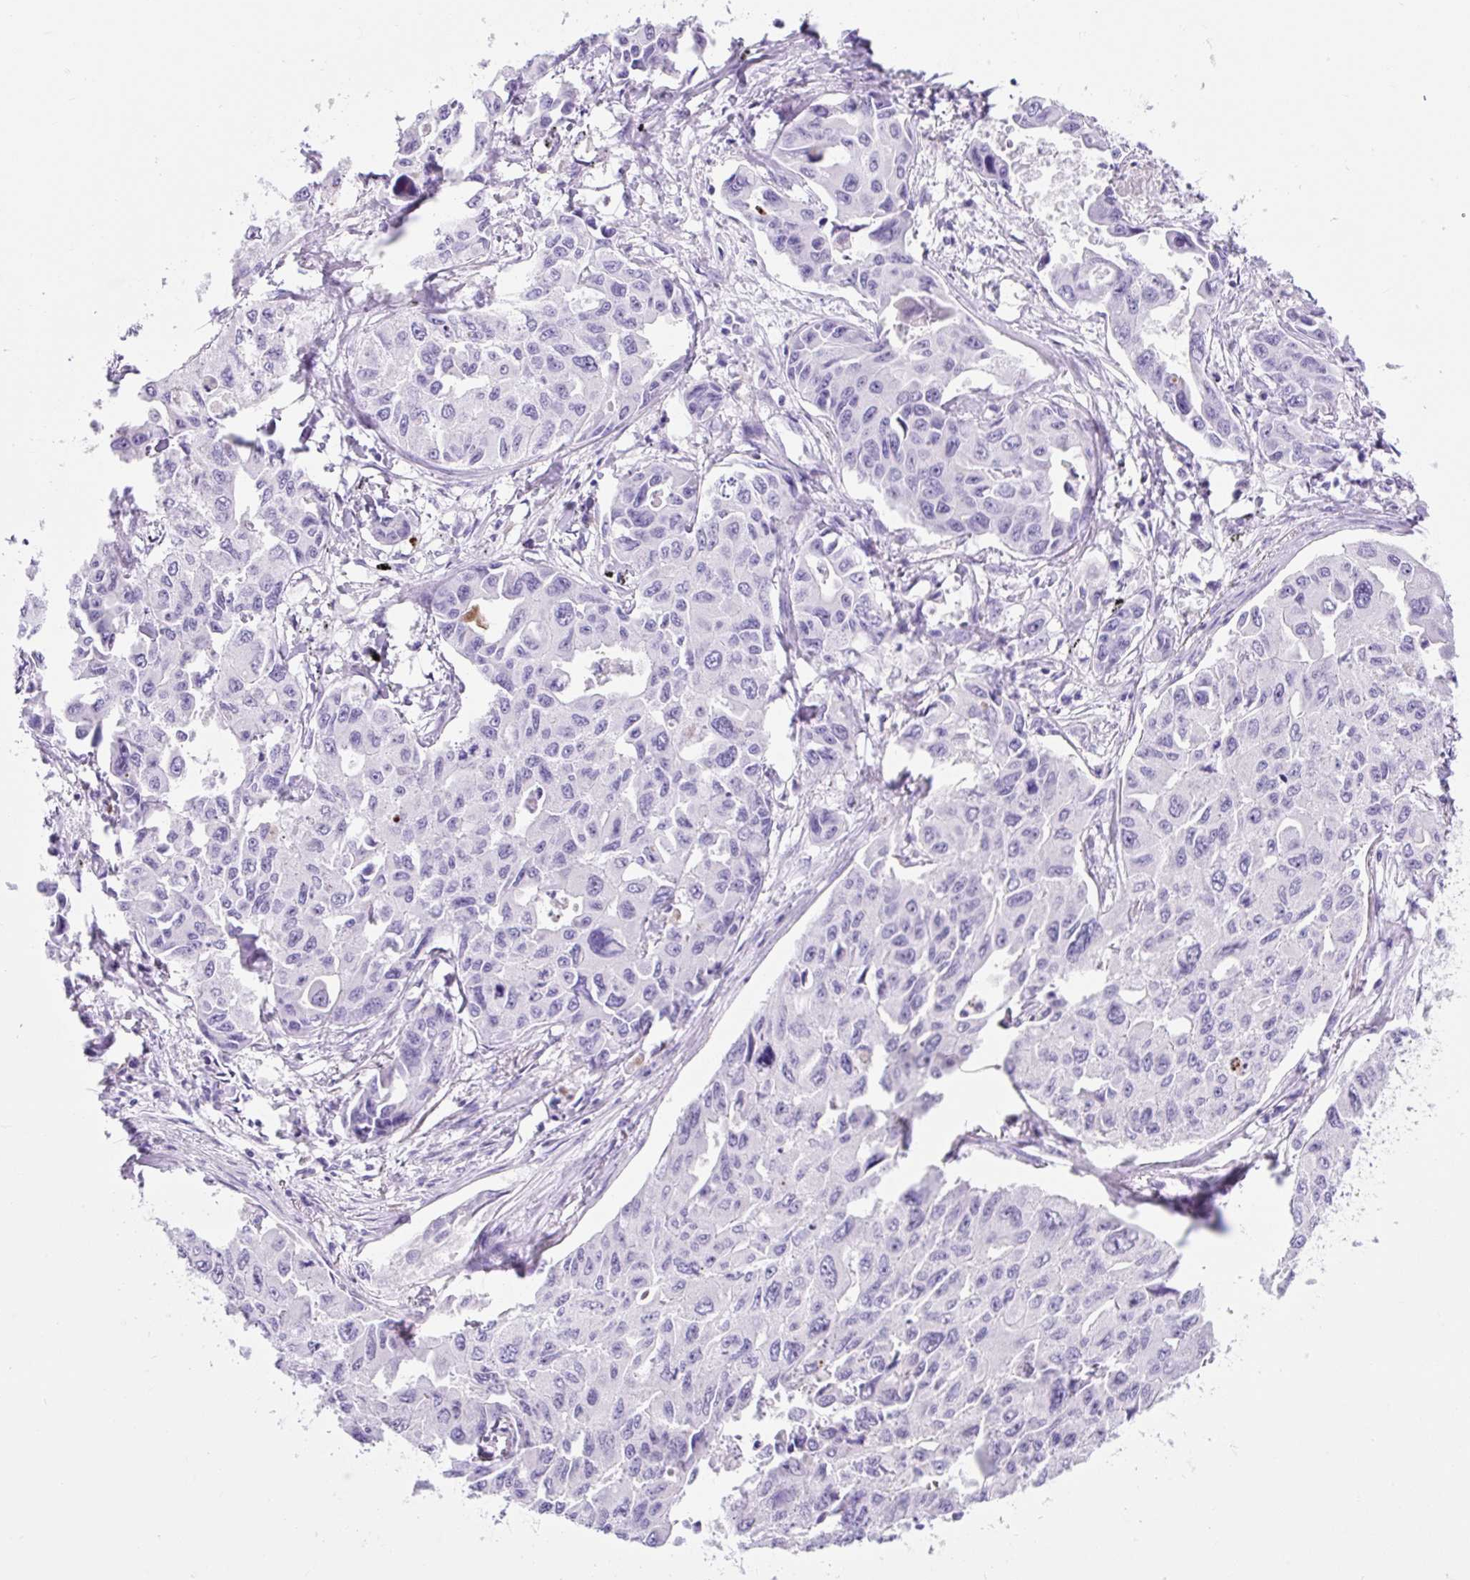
{"staining": {"intensity": "negative", "quantity": "none", "location": "none"}, "tissue": "lung cancer", "cell_type": "Tumor cells", "image_type": "cancer", "snomed": [{"axis": "morphology", "description": "Adenocarcinoma, NOS"}, {"axis": "topography", "description": "Lung"}], "caption": "This is an immunohistochemistry (IHC) micrograph of human lung cancer (adenocarcinoma). There is no expression in tumor cells.", "gene": "APOC4-APOC2", "patient": {"sex": "male", "age": 64}}